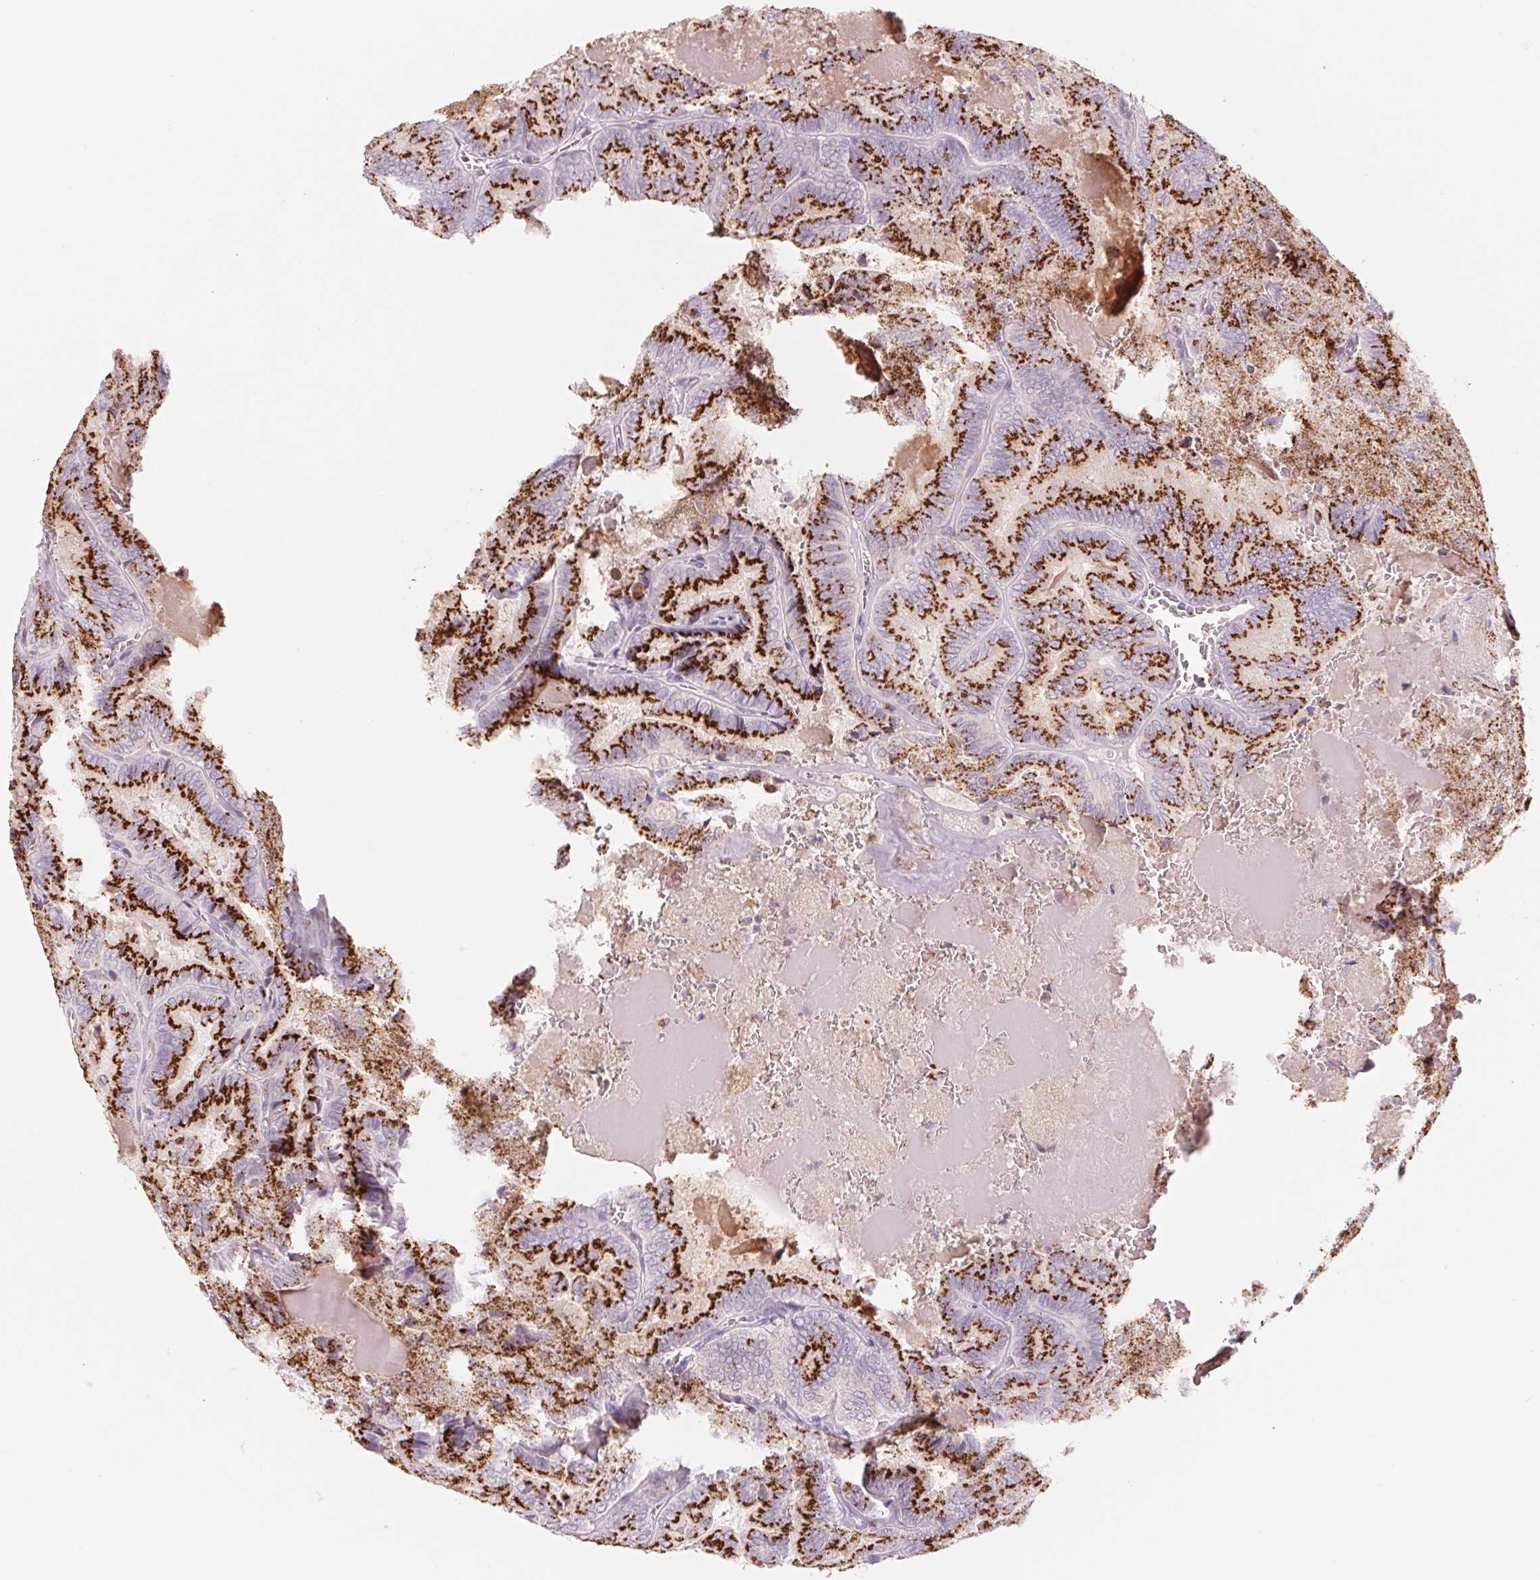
{"staining": {"intensity": "strong", "quantity": ">75%", "location": "cytoplasmic/membranous"}, "tissue": "thyroid cancer", "cell_type": "Tumor cells", "image_type": "cancer", "snomed": [{"axis": "morphology", "description": "Papillary adenocarcinoma, NOS"}, {"axis": "topography", "description": "Thyroid gland"}], "caption": "Immunohistochemistry (IHC) of thyroid cancer (papillary adenocarcinoma) reveals high levels of strong cytoplasmic/membranous expression in about >75% of tumor cells.", "gene": "GALNT7", "patient": {"sex": "female", "age": 75}}